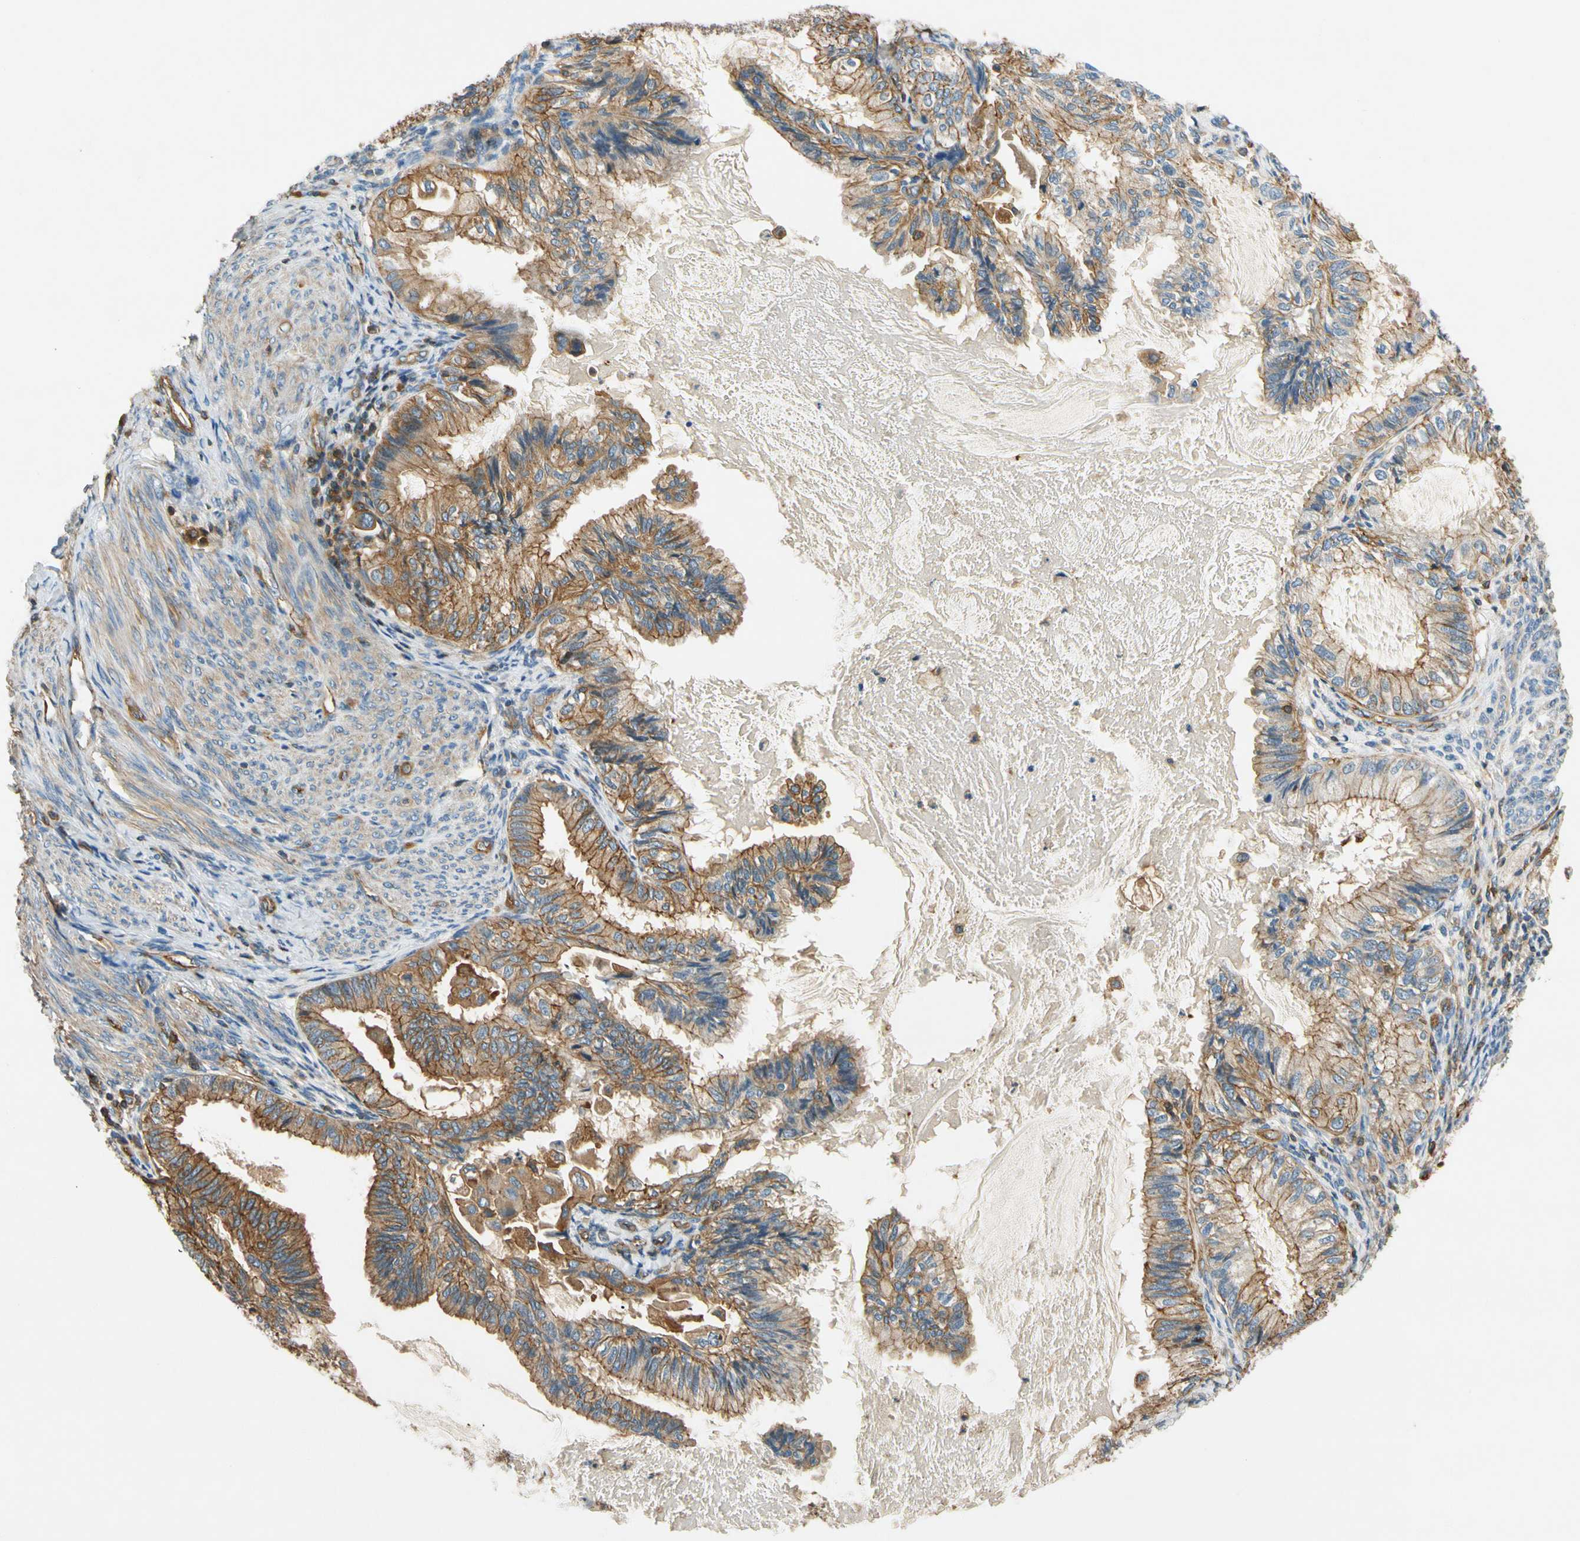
{"staining": {"intensity": "moderate", "quantity": ">75%", "location": "cytoplasmic/membranous"}, "tissue": "cervical cancer", "cell_type": "Tumor cells", "image_type": "cancer", "snomed": [{"axis": "morphology", "description": "Normal tissue, NOS"}, {"axis": "morphology", "description": "Adenocarcinoma, NOS"}, {"axis": "topography", "description": "Cervix"}, {"axis": "topography", "description": "Endometrium"}], "caption": "Brown immunohistochemical staining in human adenocarcinoma (cervical) displays moderate cytoplasmic/membranous expression in approximately >75% of tumor cells.", "gene": "TCP11L1", "patient": {"sex": "female", "age": 86}}